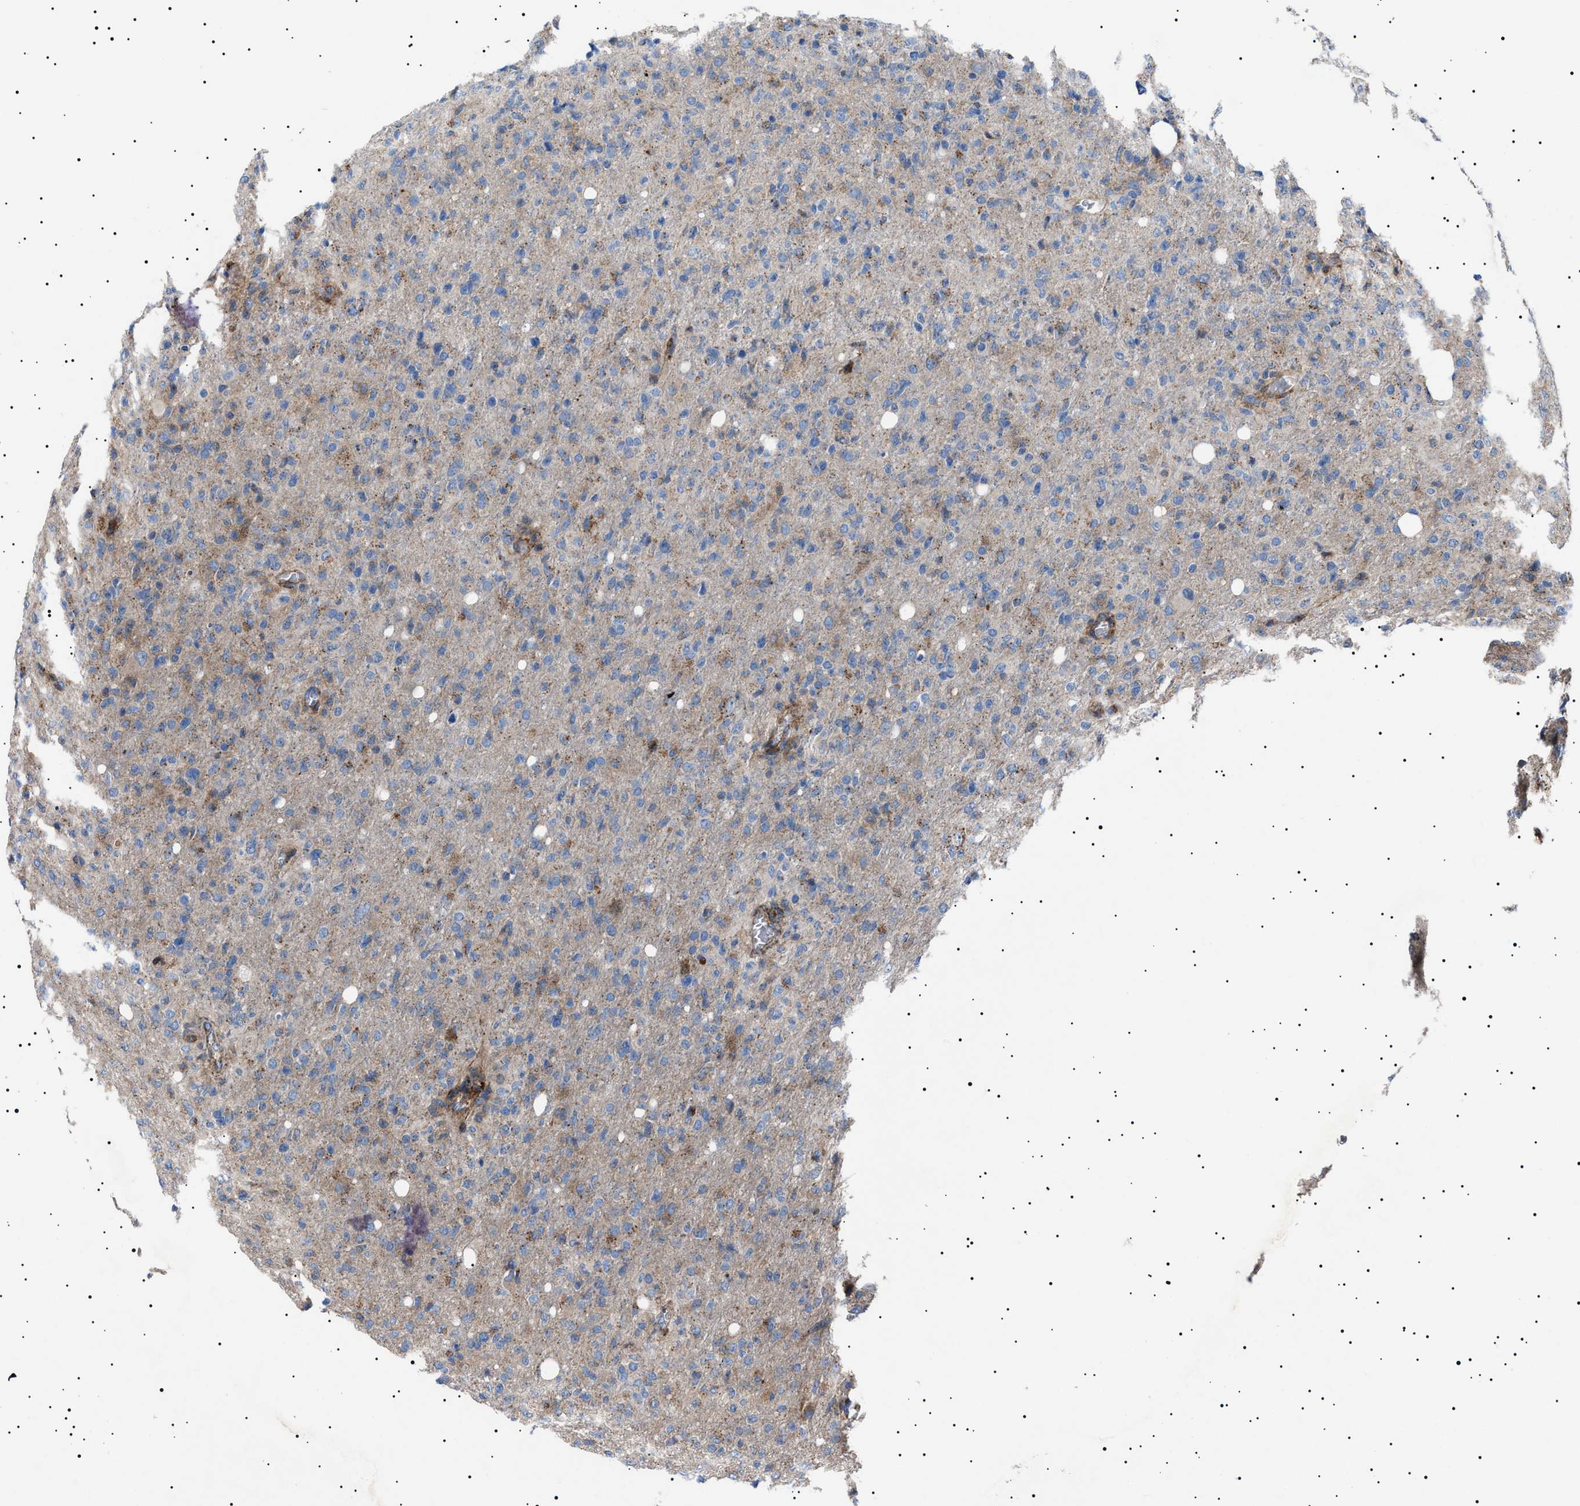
{"staining": {"intensity": "weak", "quantity": "<25%", "location": "cytoplasmic/membranous"}, "tissue": "glioma", "cell_type": "Tumor cells", "image_type": "cancer", "snomed": [{"axis": "morphology", "description": "Glioma, malignant, High grade"}, {"axis": "topography", "description": "Brain"}], "caption": "Human malignant glioma (high-grade) stained for a protein using immunohistochemistry (IHC) exhibits no positivity in tumor cells.", "gene": "NEU1", "patient": {"sex": "female", "age": 57}}